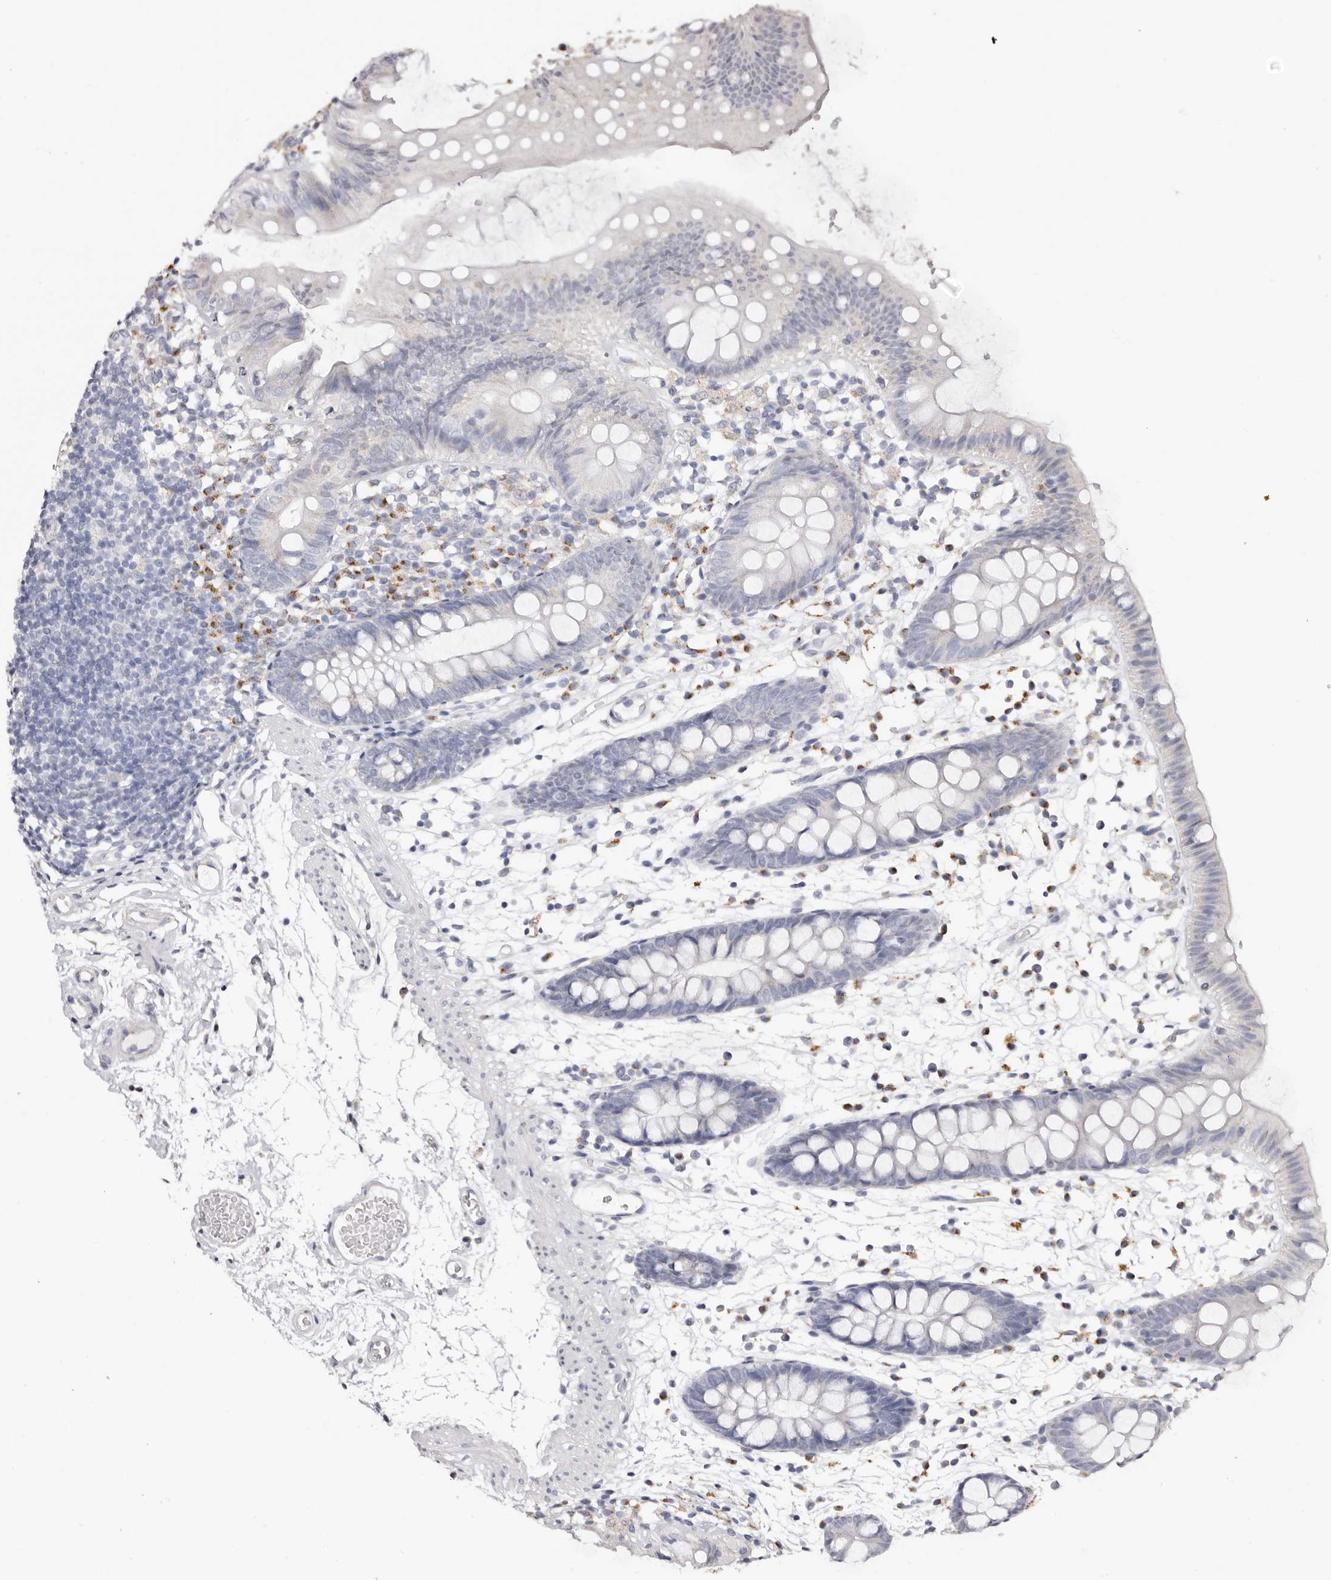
{"staining": {"intensity": "negative", "quantity": "none", "location": "none"}, "tissue": "colon", "cell_type": "Endothelial cells", "image_type": "normal", "snomed": [{"axis": "morphology", "description": "Normal tissue, NOS"}, {"axis": "topography", "description": "Colon"}], "caption": "Immunohistochemistry photomicrograph of normal colon: human colon stained with DAB (3,3'-diaminobenzidine) displays no significant protein staining in endothelial cells.", "gene": "LGALS7B", "patient": {"sex": "male", "age": 56}}